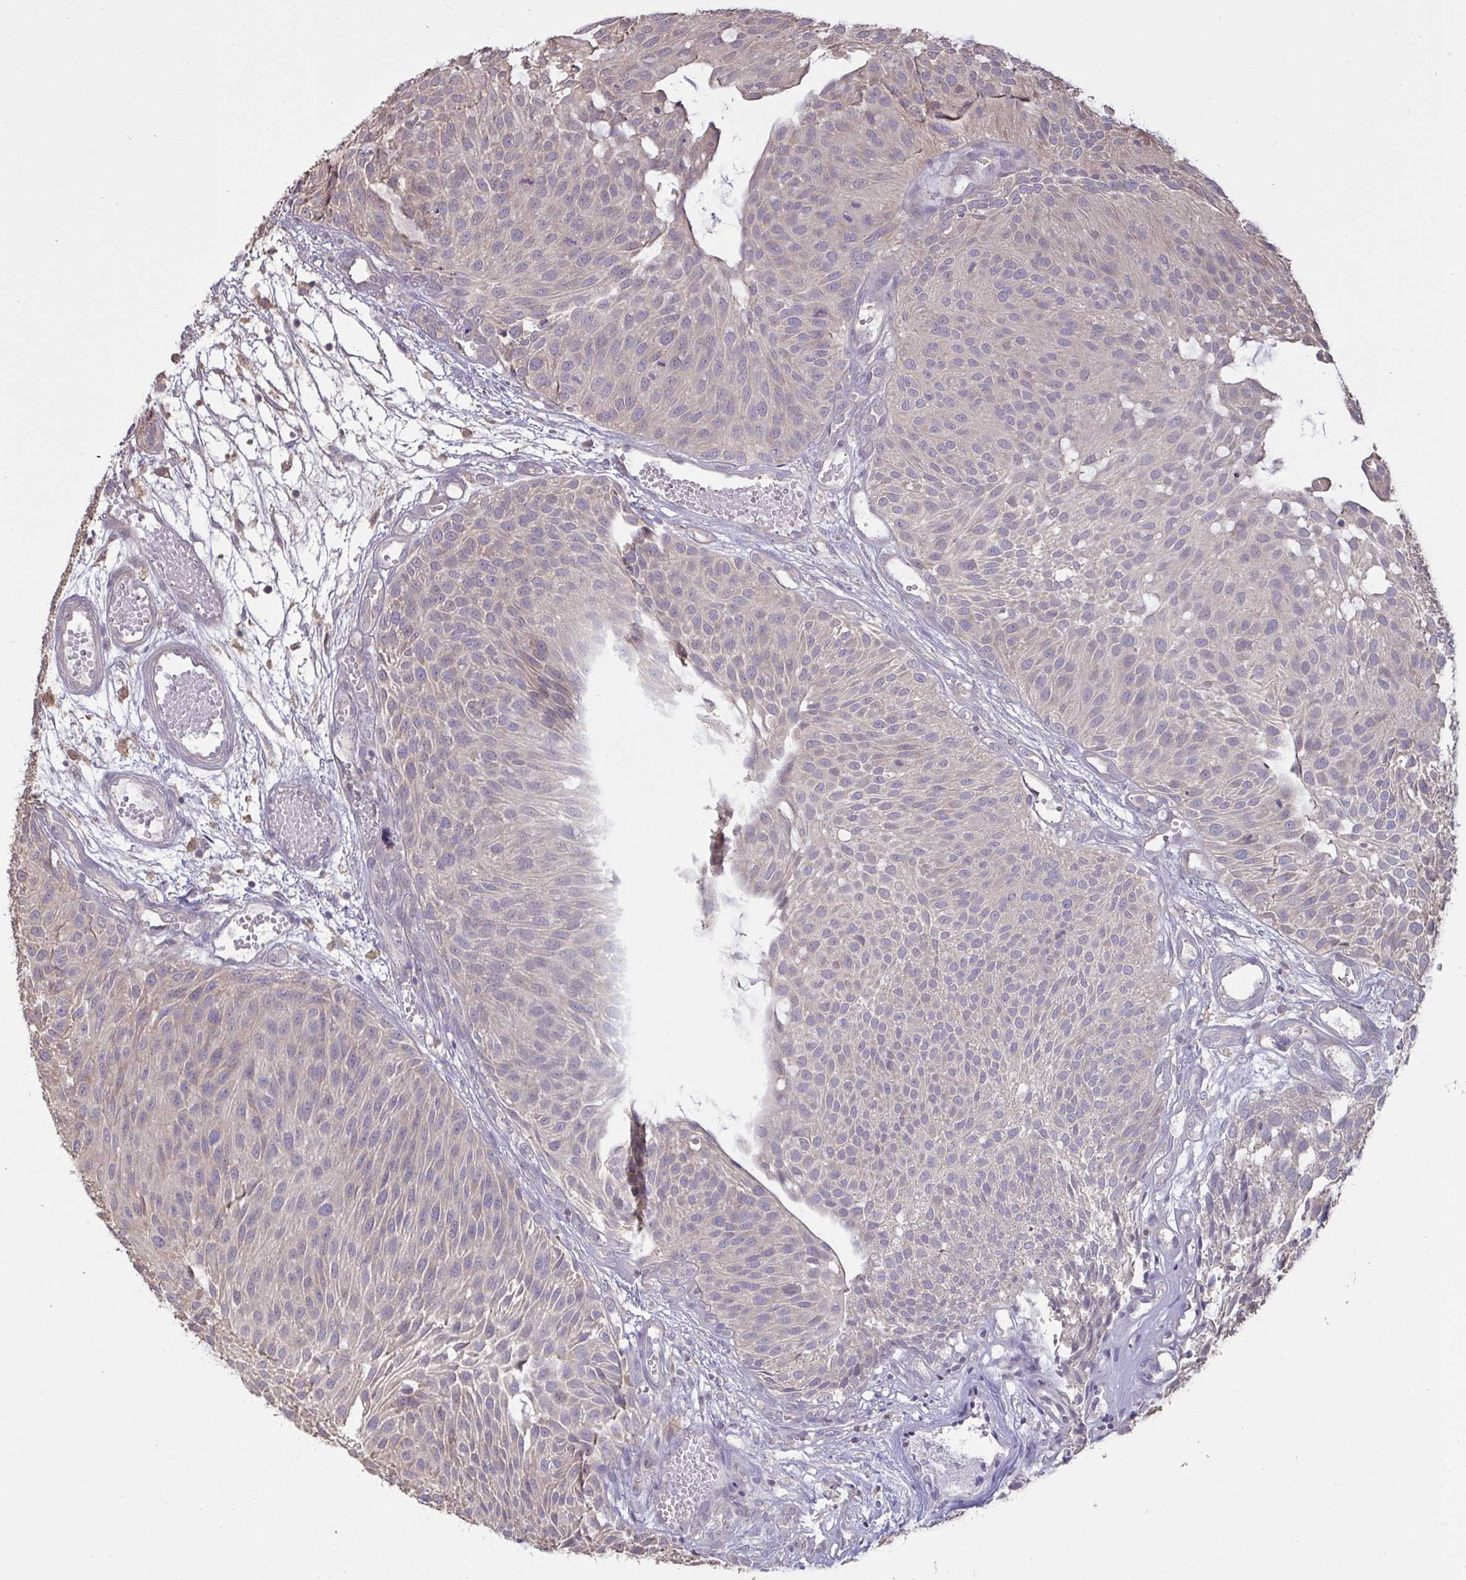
{"staining": {"intensity": "weak", "quantity": "<25%", "location": "cytoplasmic/membranous"}, "tissue": "urothelial cancer", "cell_type": "Tumor cells", "image_type": "cancer", "snomed": [{"axis": "morphology", "description": "Urothelial carcinoma, NOS"}, {"axis": "topography", "description": "Urinary bladder"}], "caption": "The immunohistochemistry micrograph has no significant positivity in tumor cells of transitional cell carcinoma tissue.", "gene": "TMEM41A", "patient": {"sex": "male", "age": 84}}